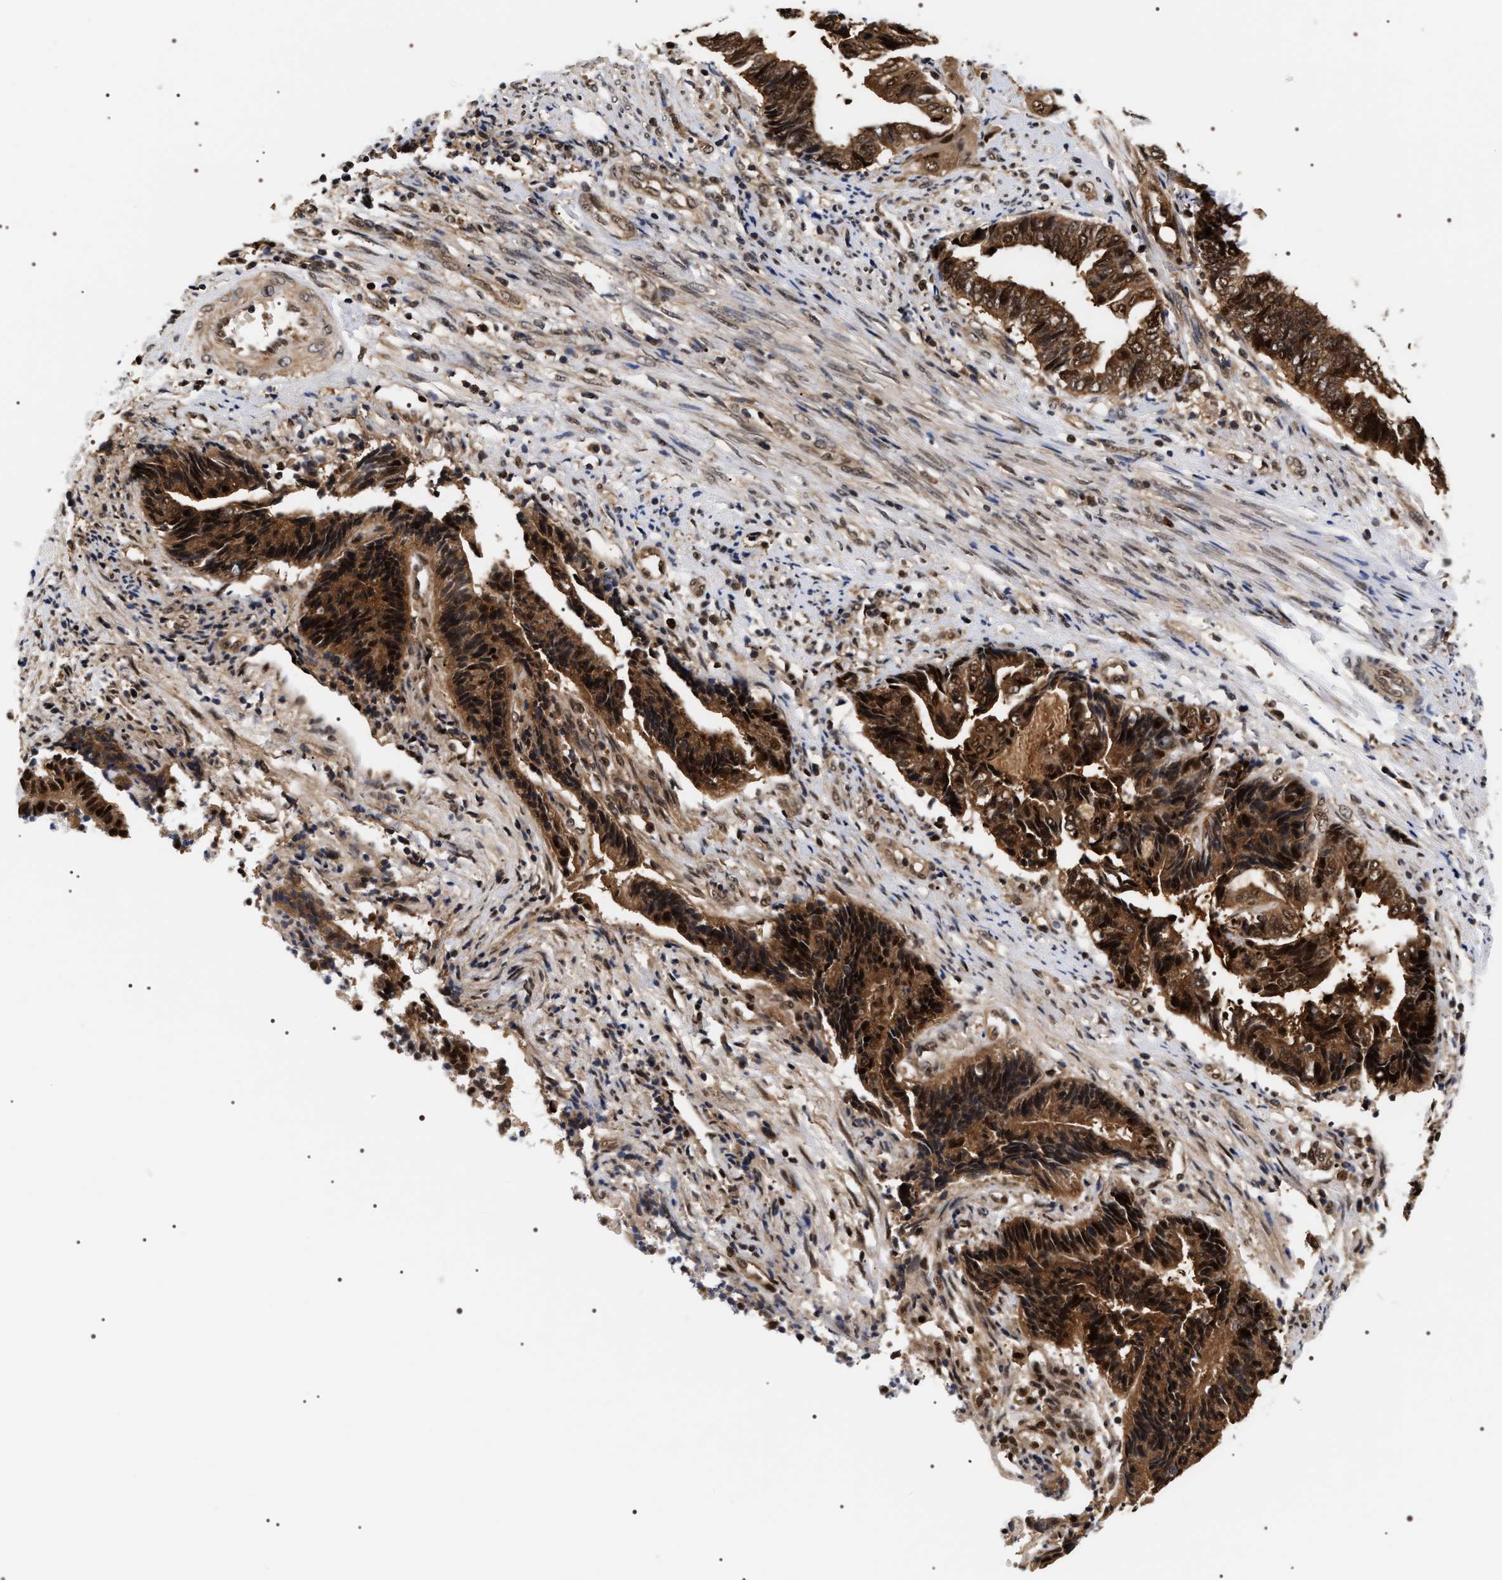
{"staining": {"intensity": "strong", "quantity": ">75%", "location": "cytoplasmic/membranous,nuclear"}, "tissue": "endometrial cancer", "cell_type": "Tumor cells", "image_type": "cancer", "snomed": [{"axis": "morphology", "description": "Adenocarcinoma, NOS"}, {"axis": "topography", "description": "Uterus"}, {"axis": "topography", "description": "Endometrium"}], "caption": "This is an image of immunohistochemistry staining of endometrial adenocarcinoma, which shows strong staining in the cytoplasmic/membranous and nuclear of tumor cells.", "gene": "BAG6", "patient": {"sex": "female", "age": 70}}